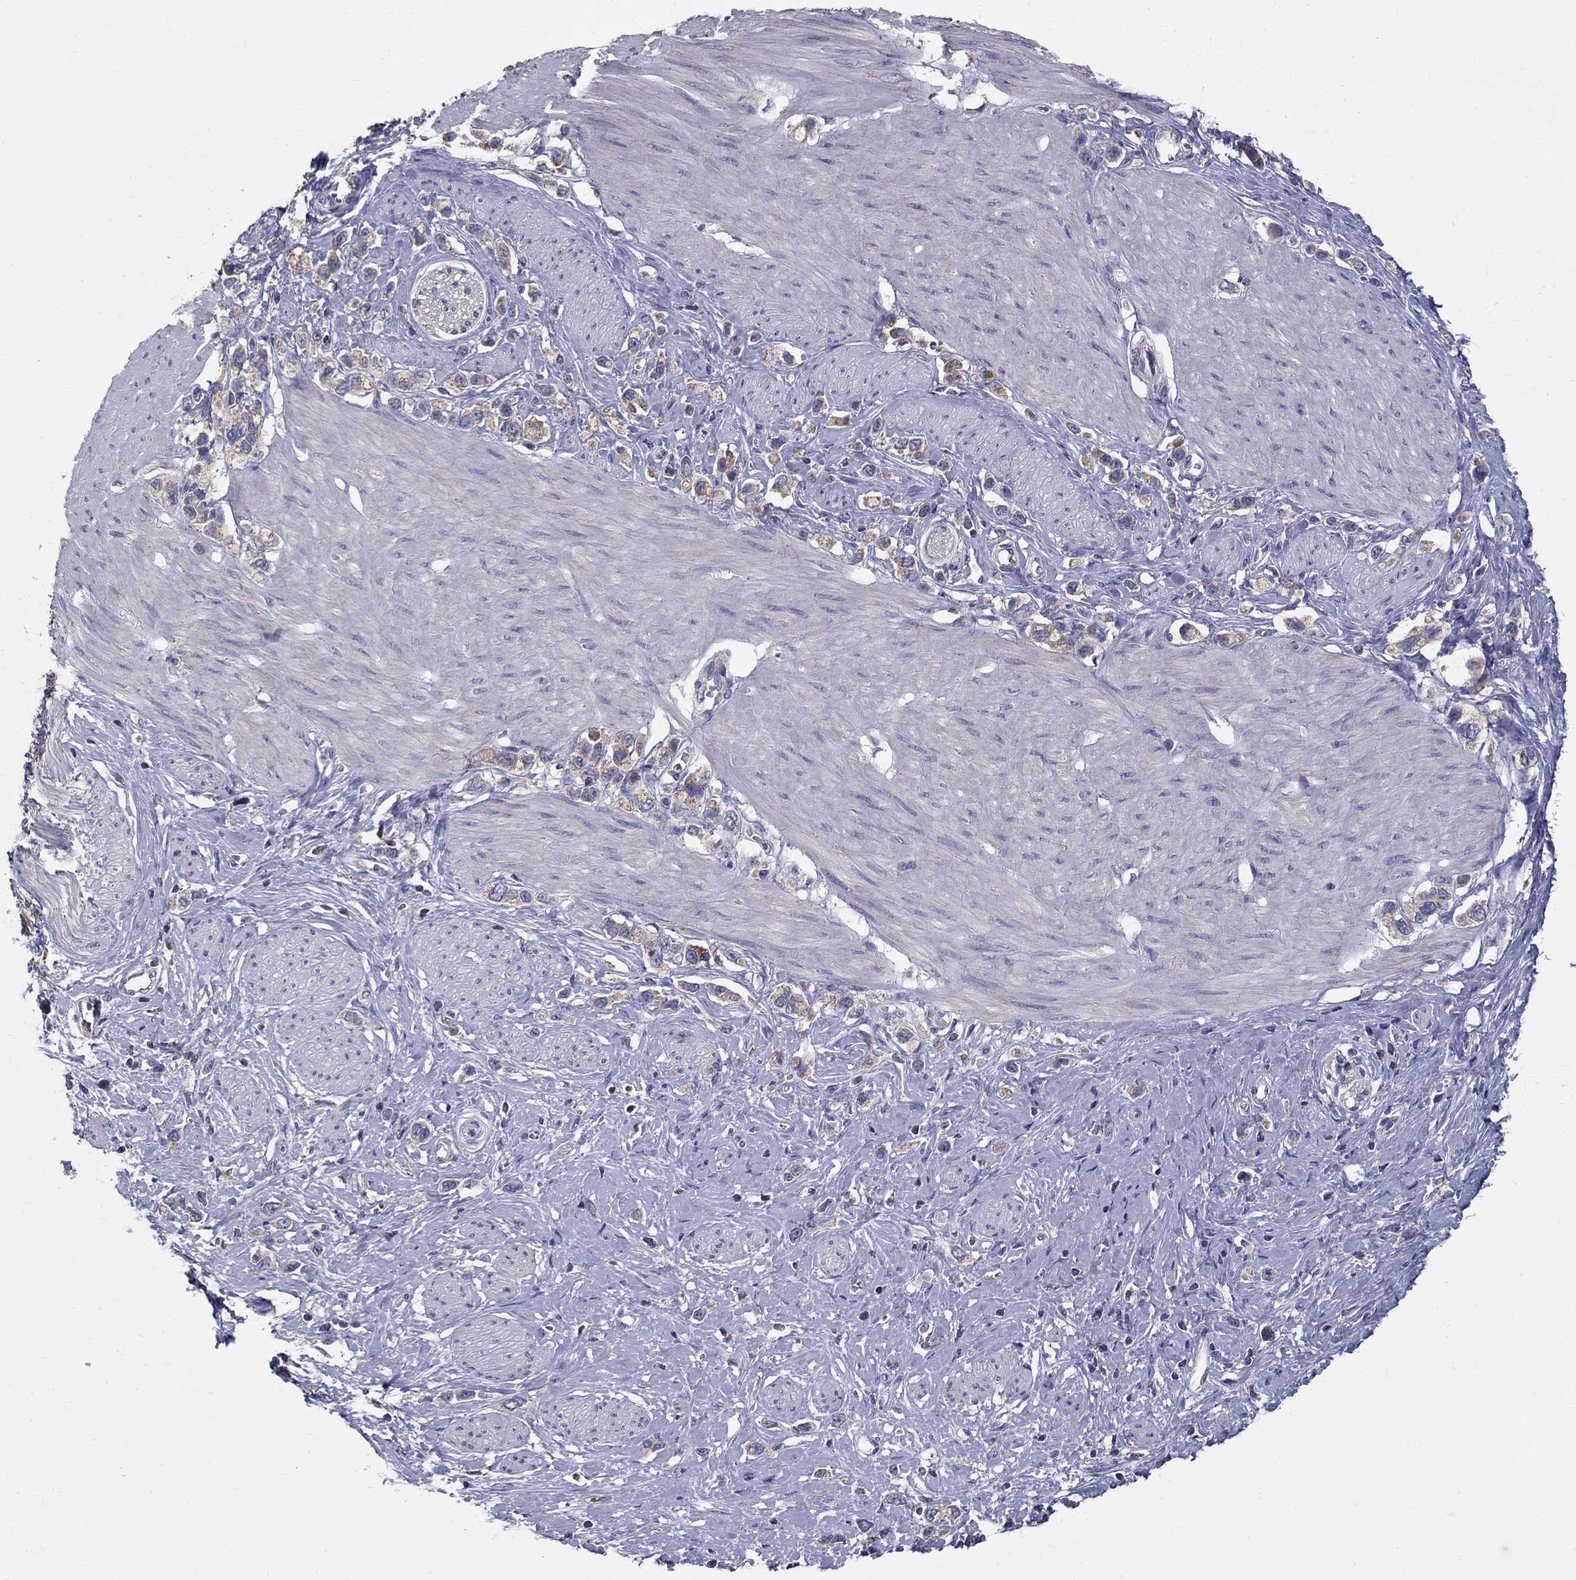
{"staining": {"intensity": "weak", "quantity": "<25%", "location": "cytoplasmic/membranous"}, "tissue": "stomach cancer", "cell_type": "Tumor cells", "image_type": "cancer", "snomed": [{"axis": "morphology", "description": "Normal tissue, NOS"}, {"axis": "morphology", "description": "Adenocarcinoma, NOS"}, {"axis": "morphology", "description": "Adenocarcinoma, High grade"}, {"axis": "topography", "description": "Stomach, upper"}, {"axis": "topography", "description": "Stomach"}], "caption": "Tumor cells show no significant expression in adenocarcinoma (high-grade) (stomach).", "gene": "NME5", "patient": {"sex": "female", "age": 65}}